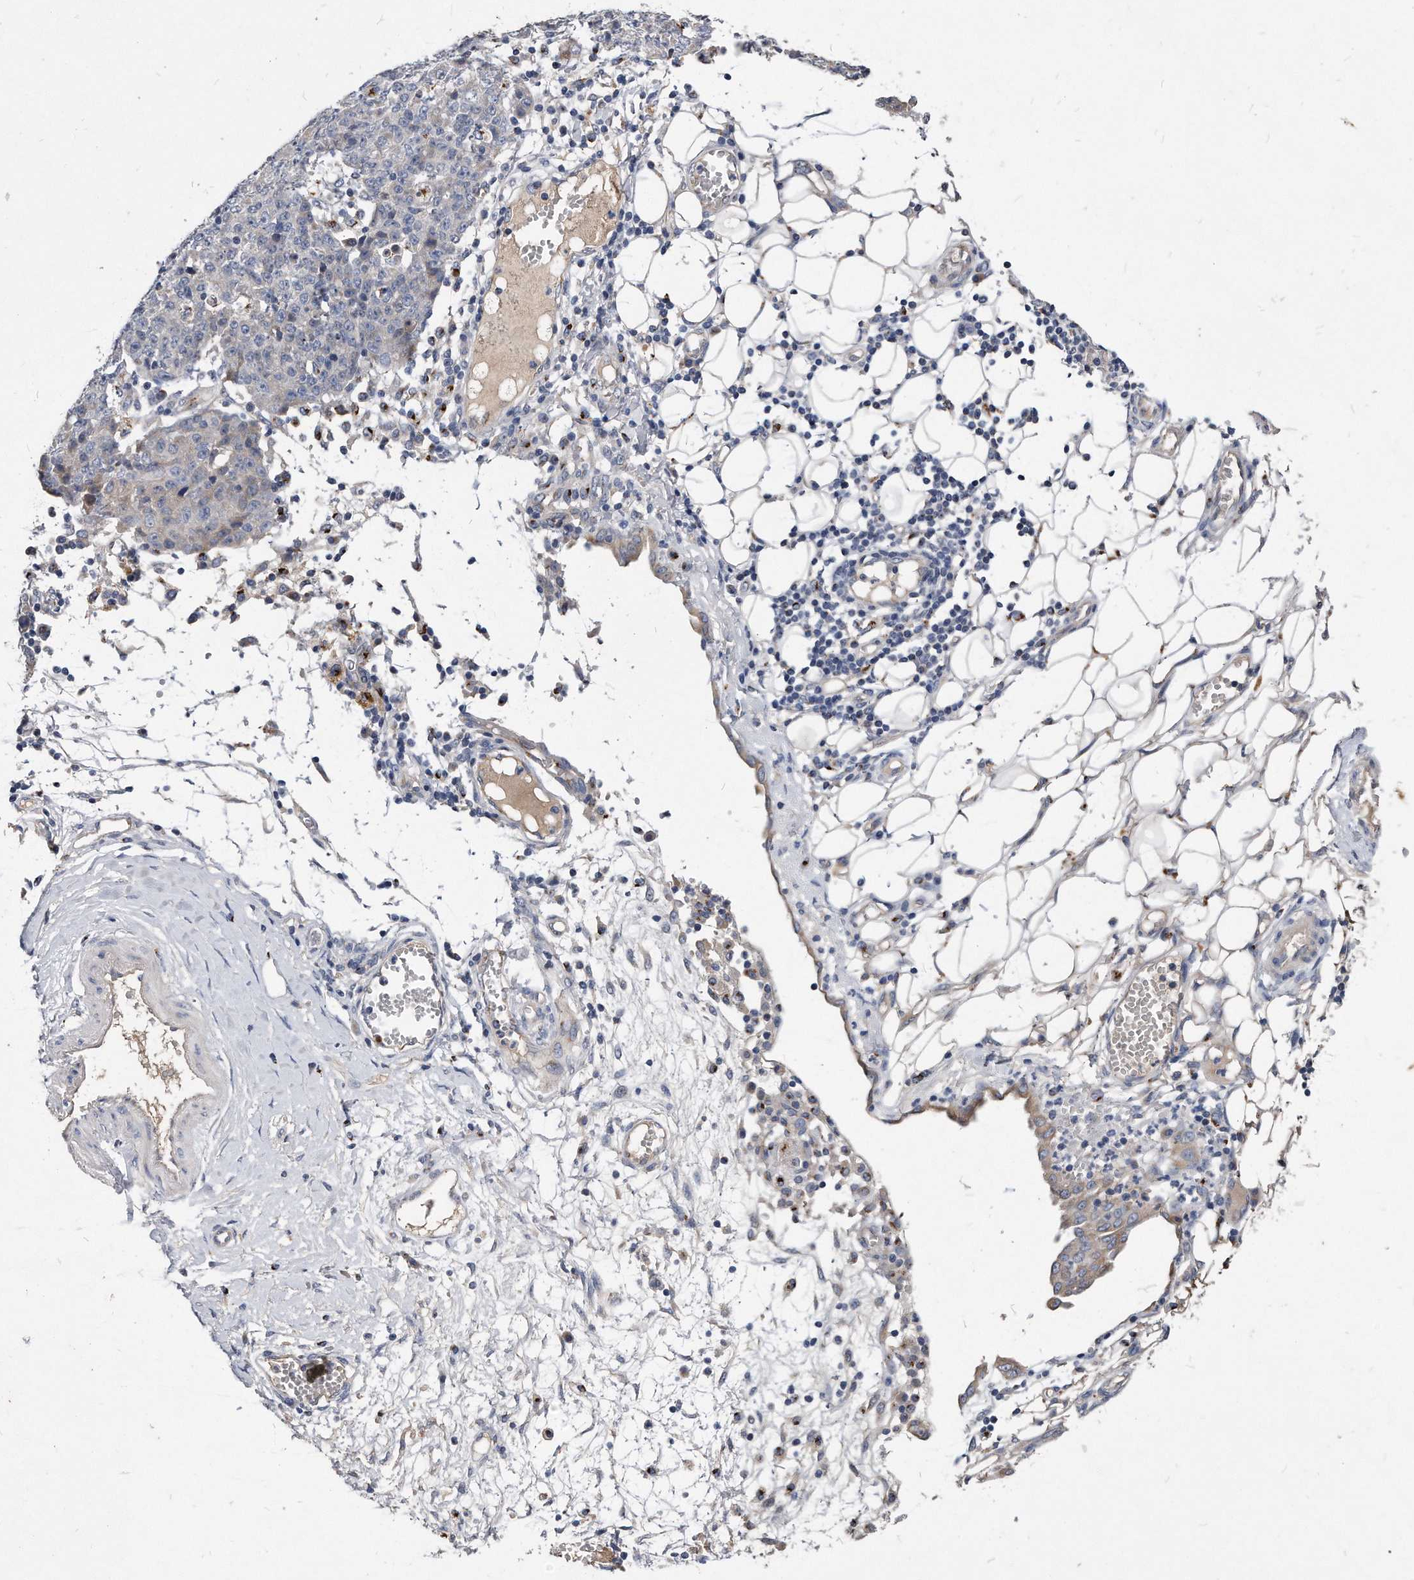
{"staining": {"intensity": "negative", "quantity": "none", "location": "none"}, "tissue": "ovarian cancer", "cell_type": "Tumor cells", "image_type": "cancer", "snomed": [{"axis": "morphology", "description": "Carcinoma, endometroid"}, {"axis": "topography", "description": "Ovary"}], "caption": "Tumor cells show no significant positivity in endometroid carcinoma (ovarian).", "gene": "MGAT4A", "patient": {"sex": "female", "age": 42}}